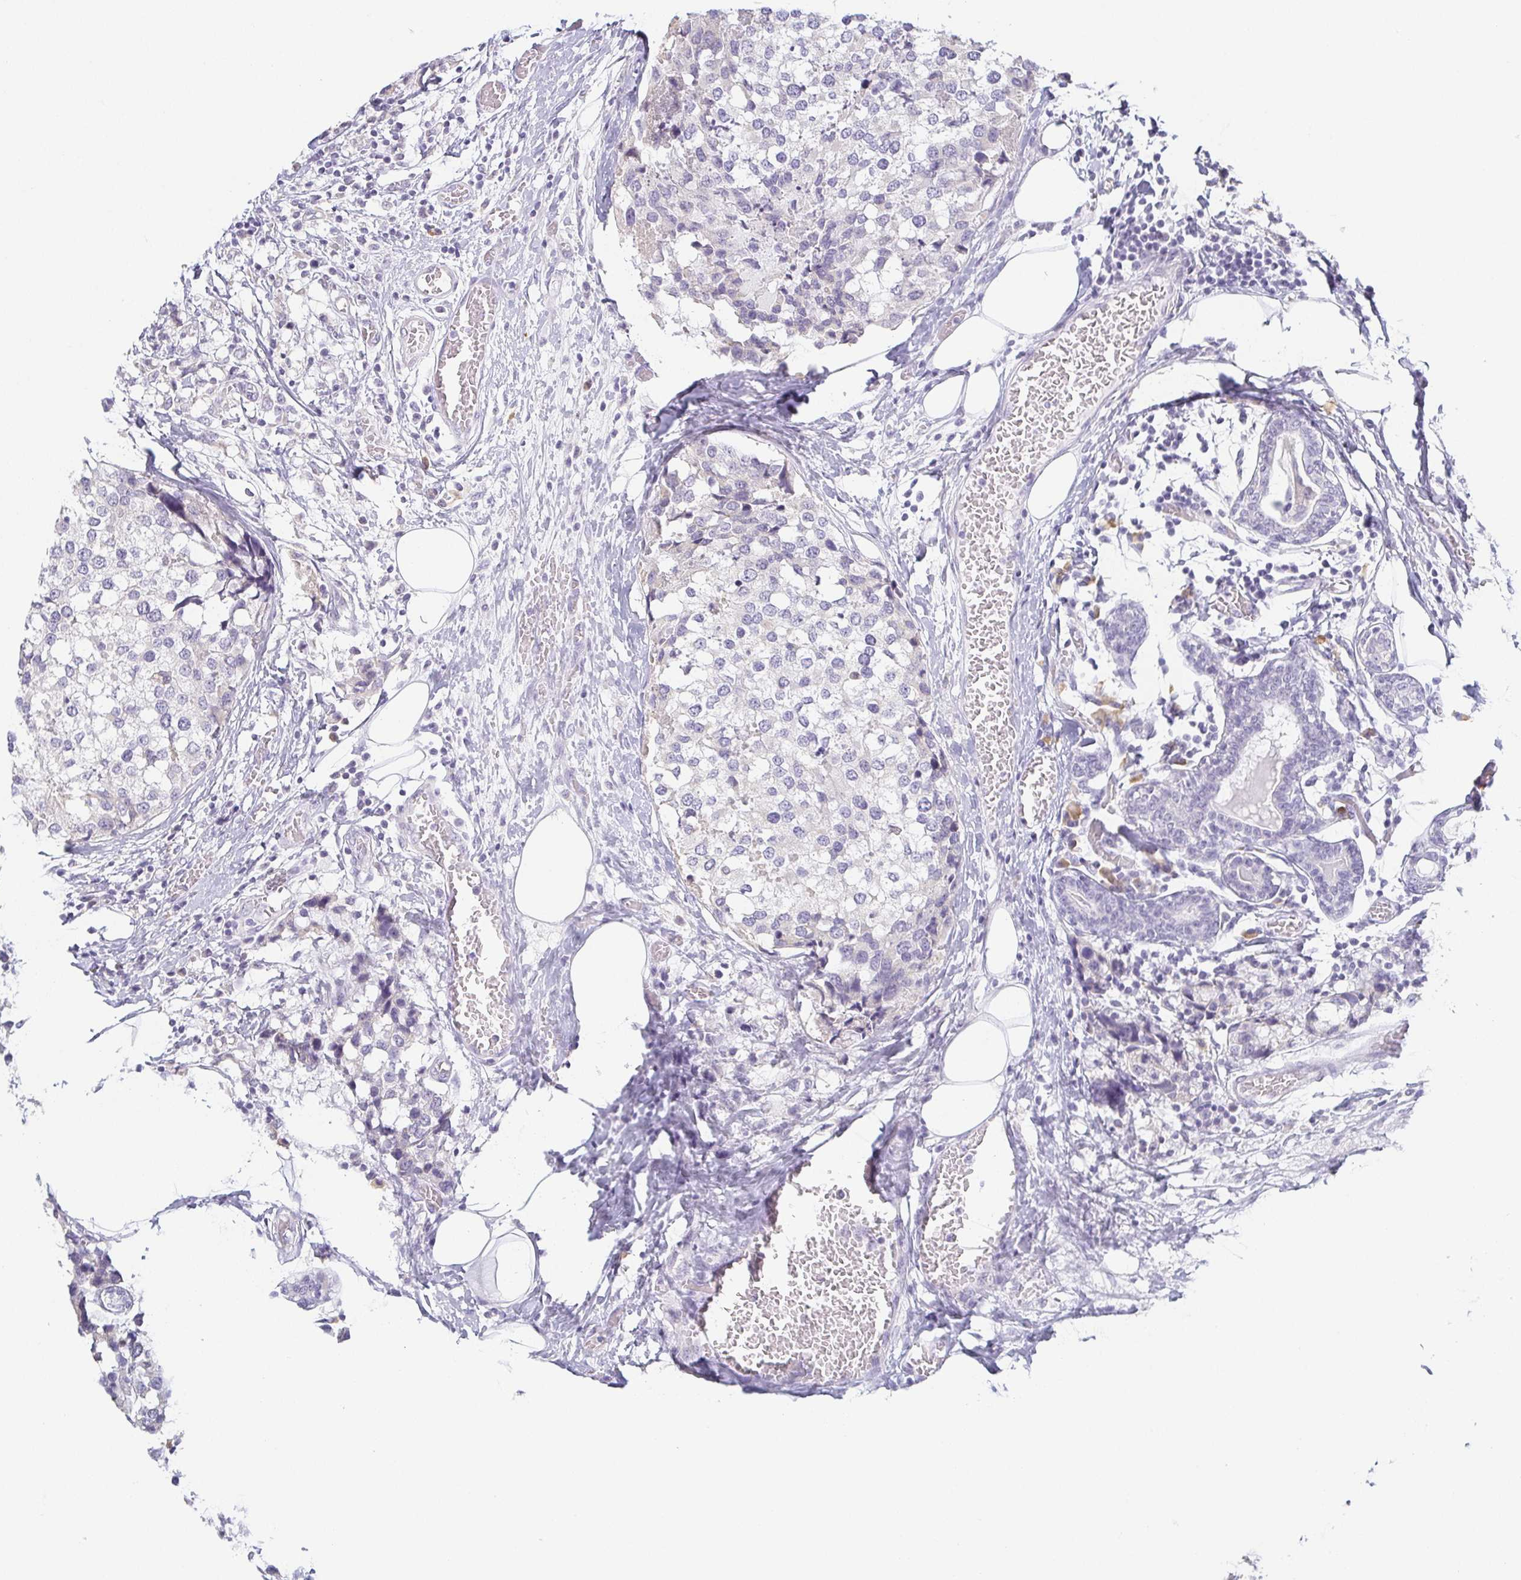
{"staining": {"intensity": "negative", "quantity": "none", "location": "none"}, "tissue": "breast cancer", "cell_type": "Tumor cells", "image_type": "cancer", "snomed": [{"axis": "morphology", "description": "Lobular carcinoma"}, {"axis": "topography", "description": "Breast"}], "caption": "Tumor cells are negative for brown protein staining in breast cancer (lobular carcinoma). Nuclei are stained in blue.", "gene": "PRR27", "patient": {"sex": "female", "age": 59}}